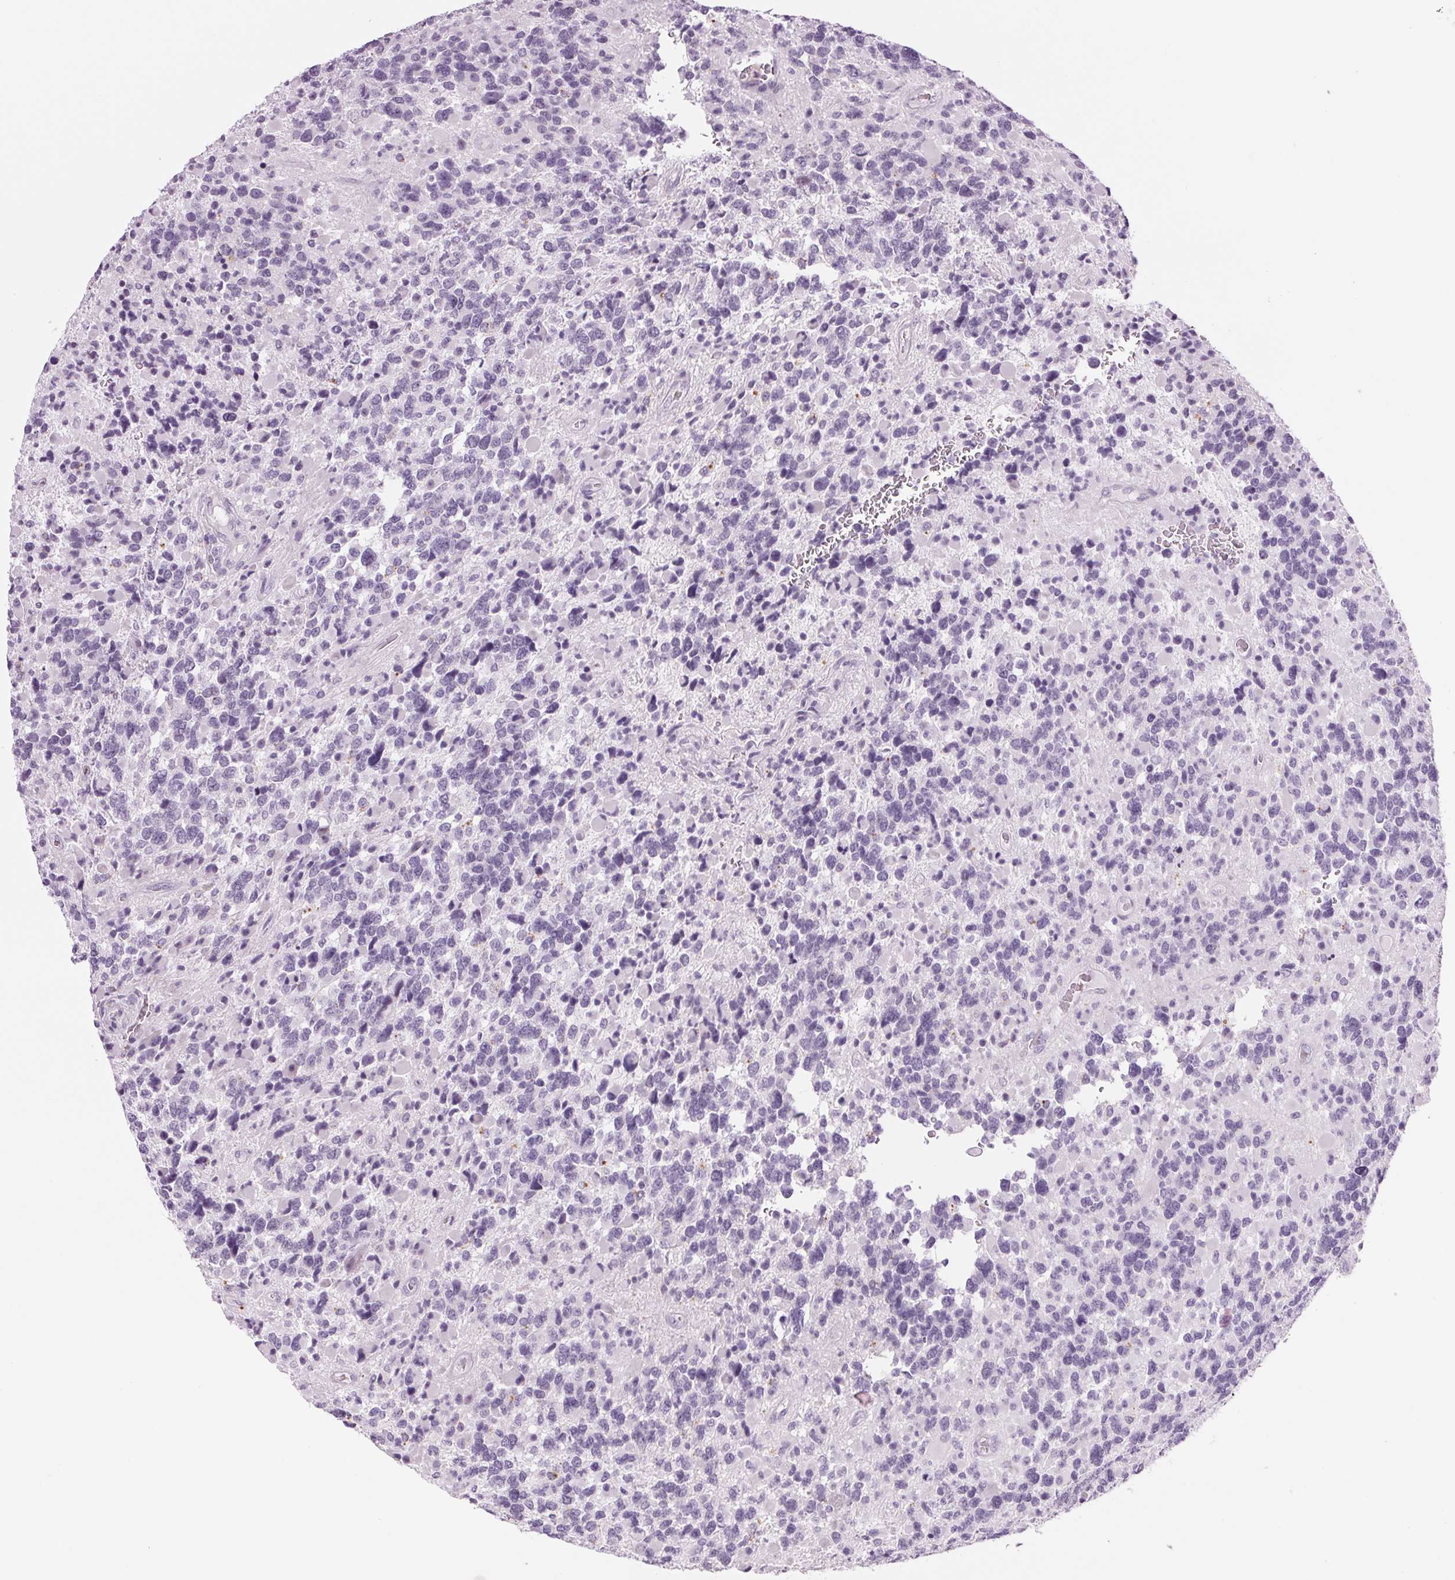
{"staining": {"intensity": "negative", "quantity": "none", "location": "none"}, "tissue": "glioma", "cell_type": "Tumor cells", "image_type": "cancer", "snomed": [{"axis": "morphology", "description": "Glioma, malignant, High grade"}, {"axis": "topography", "description": "Brain"}], "caption": "IHC micrograph of malignant glioma (high-grade) stained for a protein (brown), which demonstrates no staining in tumor cells. (DAB (3,3'-diaminobenzidine) immunohistochemistry with hematoxylin counter stain).", "gene": "MPO", "patient": {"sex": "female", "age": 40}}